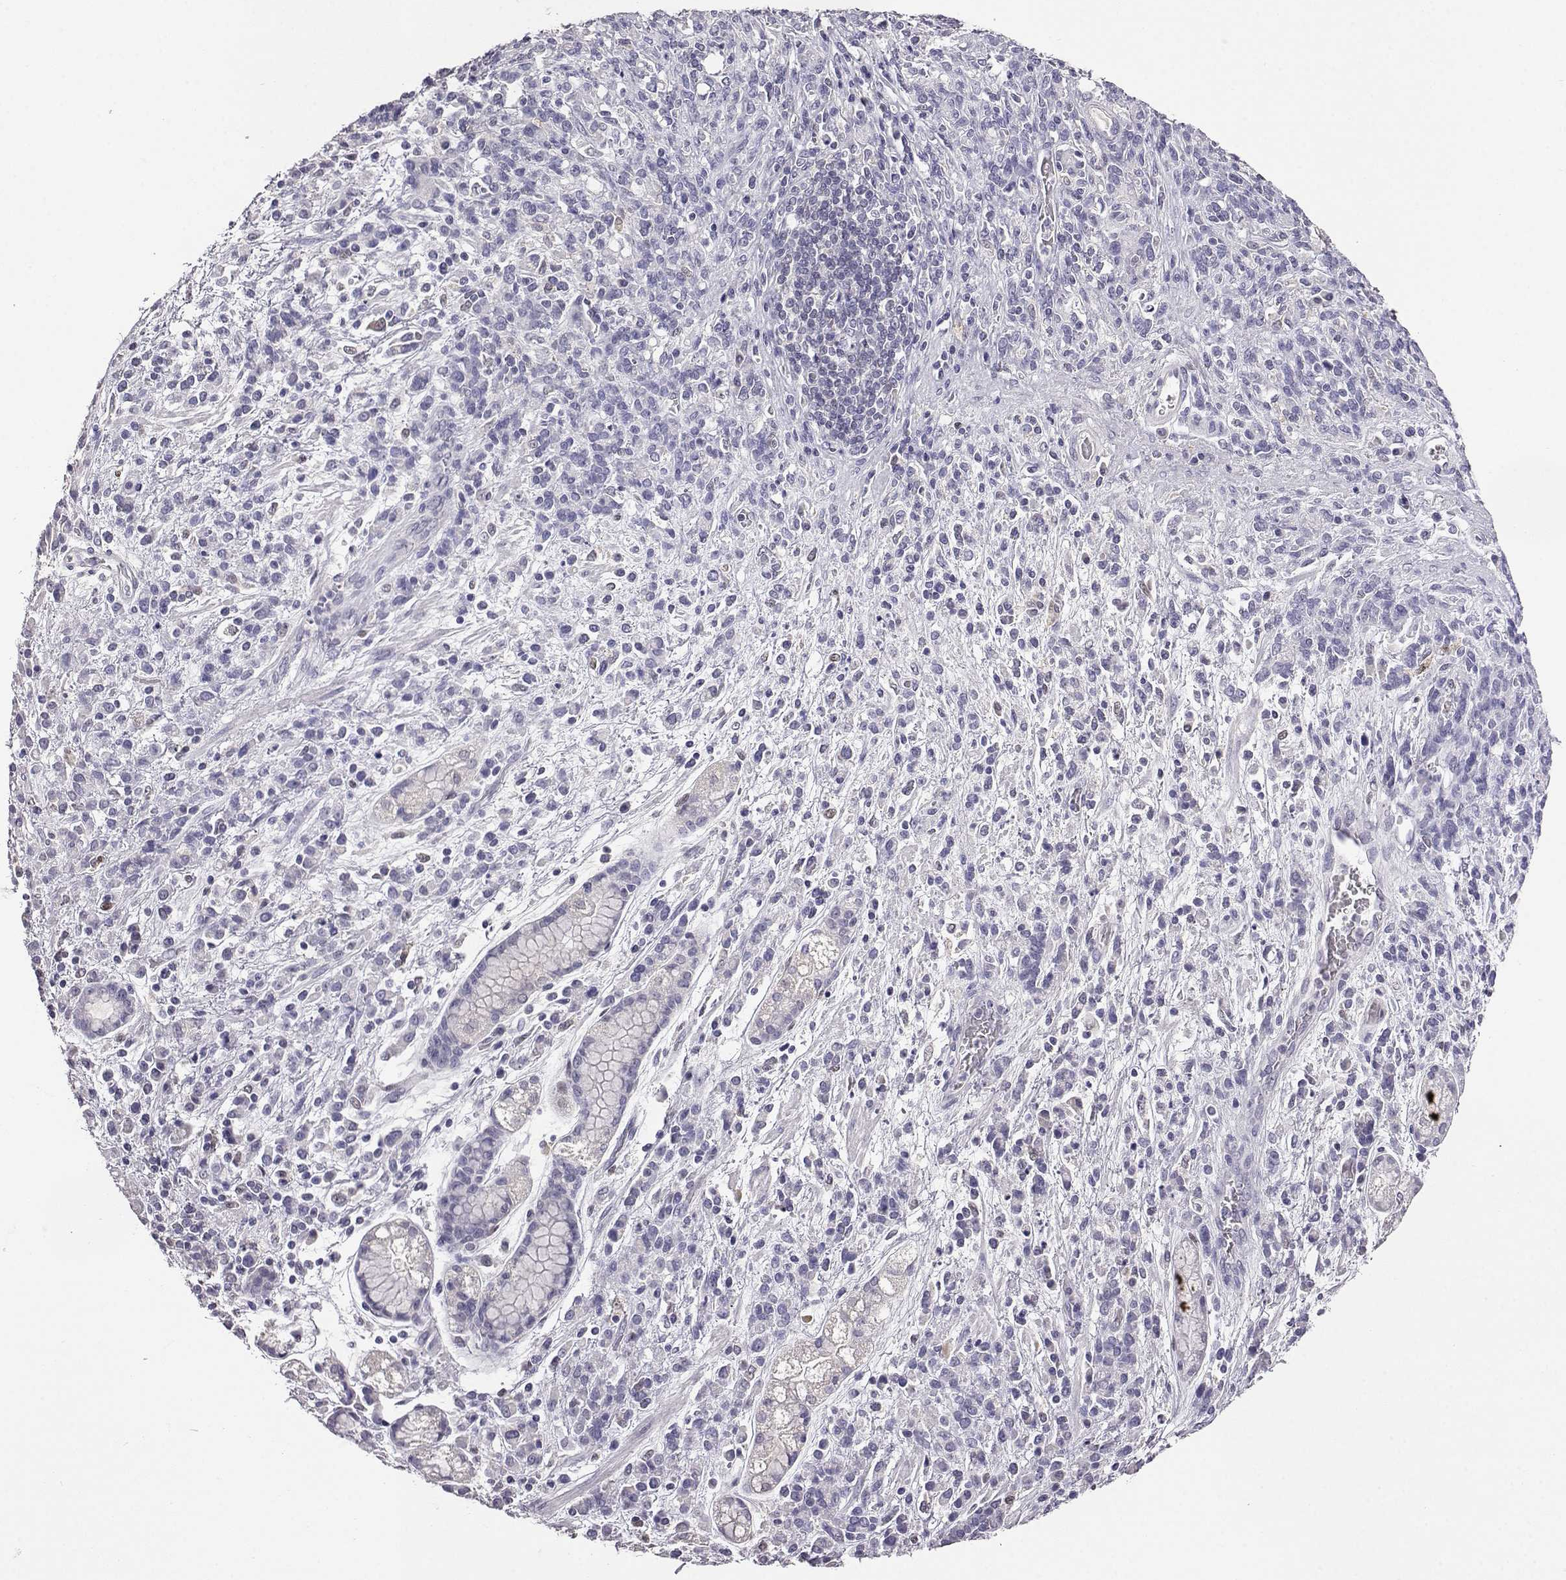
{"staining": {"intensity": "negative", "quantity": "none", "location": "none"}, "tissue": "stomach cancer", "cell_type": "Tumor cells", "image_type": "cancer", "snomed": [{"axis": "morphology", "description": "Adenocarcinoma, NOS"}, {"axis": "topography", "description": "Stomach"}], "caption": "Photomicrograph shows no significant protein positivity in tumor cells of adenocarcinoma (stomach).", "gene": "AKR1B1", "patient": {"sex": "female", "age": 57}}